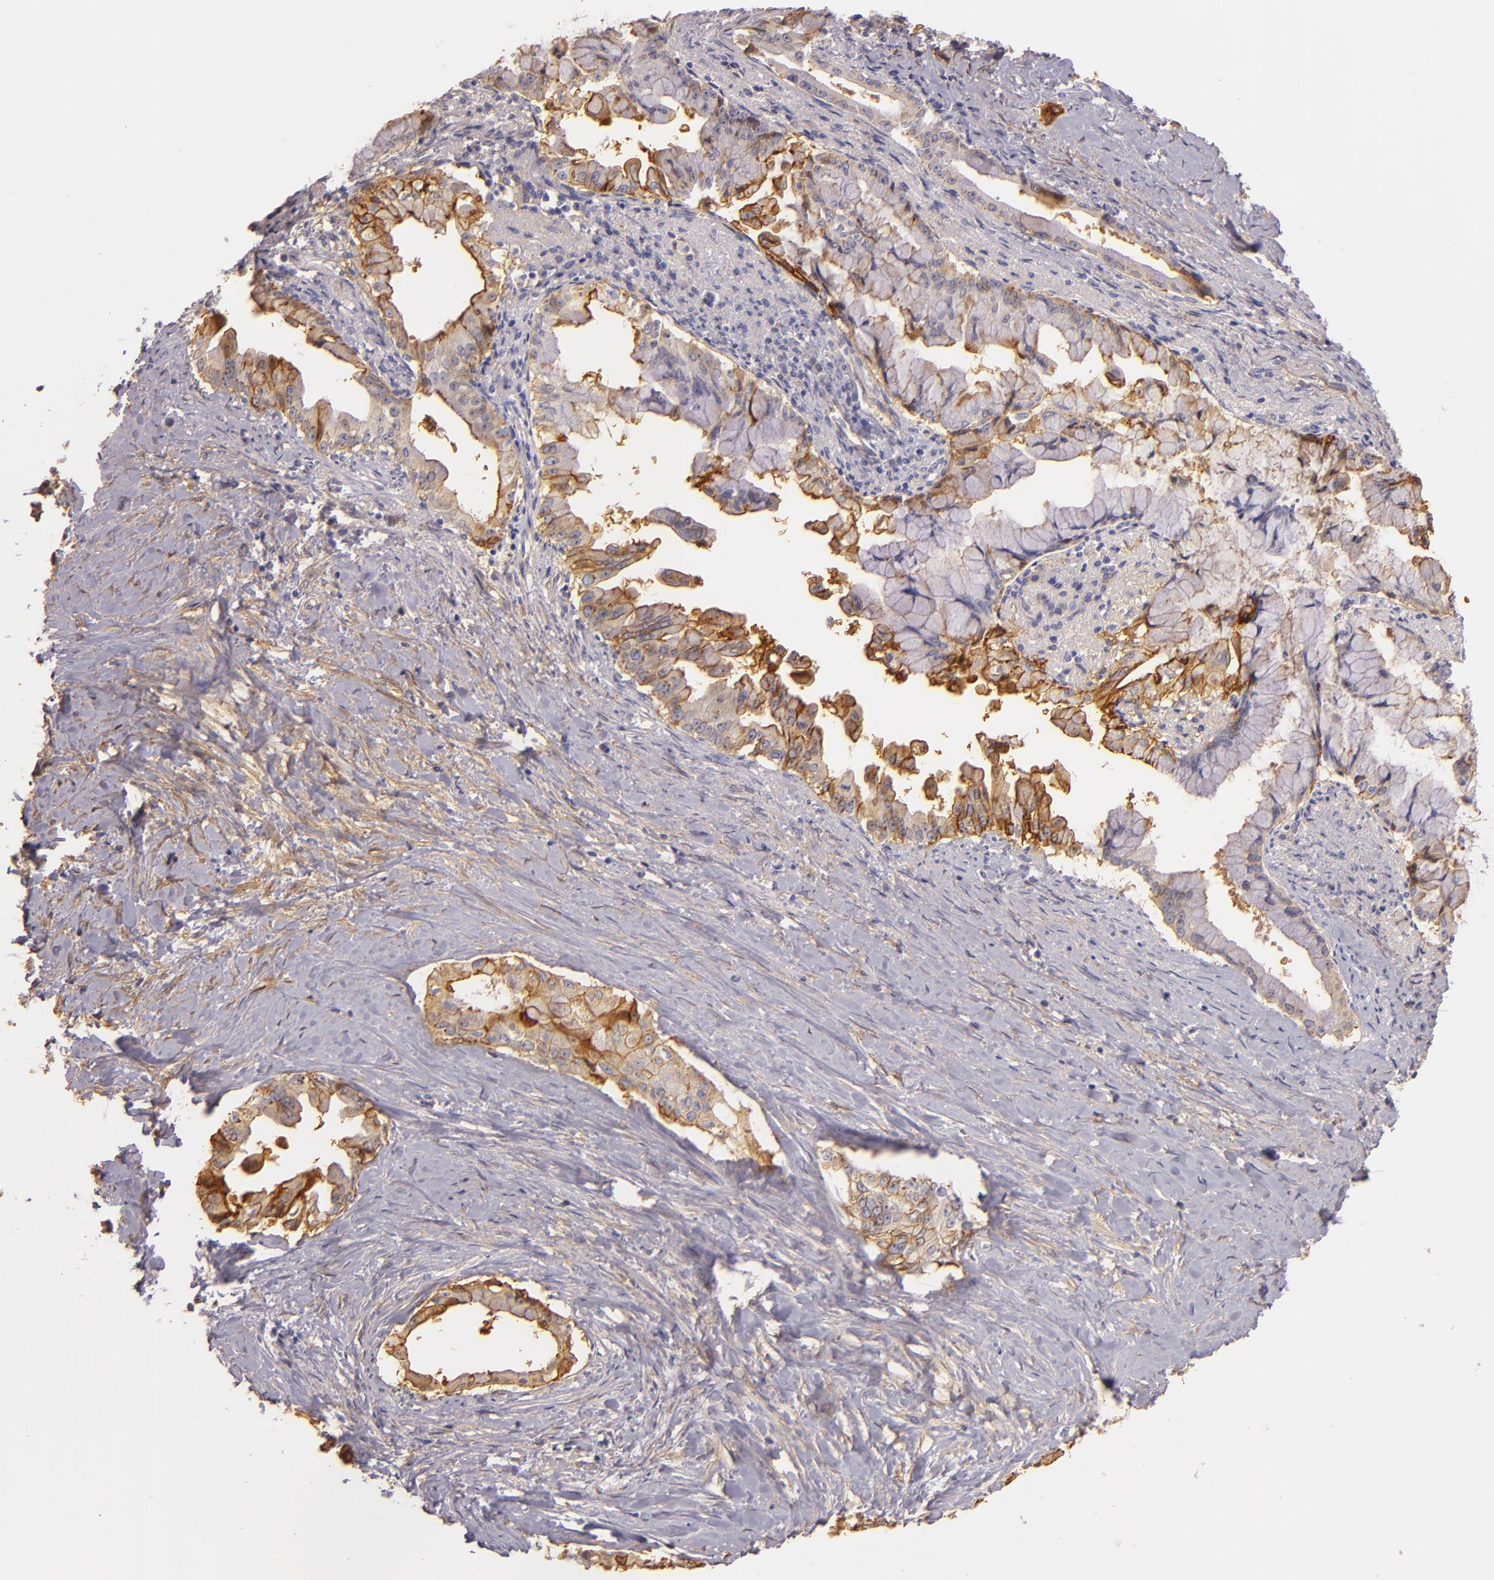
{"staining": {"intensity": "strong", "quantity": "25%-75%", "location": "cytoplasmic/membranous"}, "tissue": "pancreatic cancer", "cell_type": "Tumor cells", "image_type": "cancer", "snomed": [{"axis": "morphology", "description": "Adenocarcinoma, NOS"}, {"axis": "topography", "description": "Pancreas"}], "caption": "Pancreatic adenocarcinoma was stained to show a protein in brown. There is high levels of strong cytoplasmic/membranous staining in approximately 25%-75% of tumor cells.", "gene": "CTSF", "patient": {"sex": "male", "age": 59}}